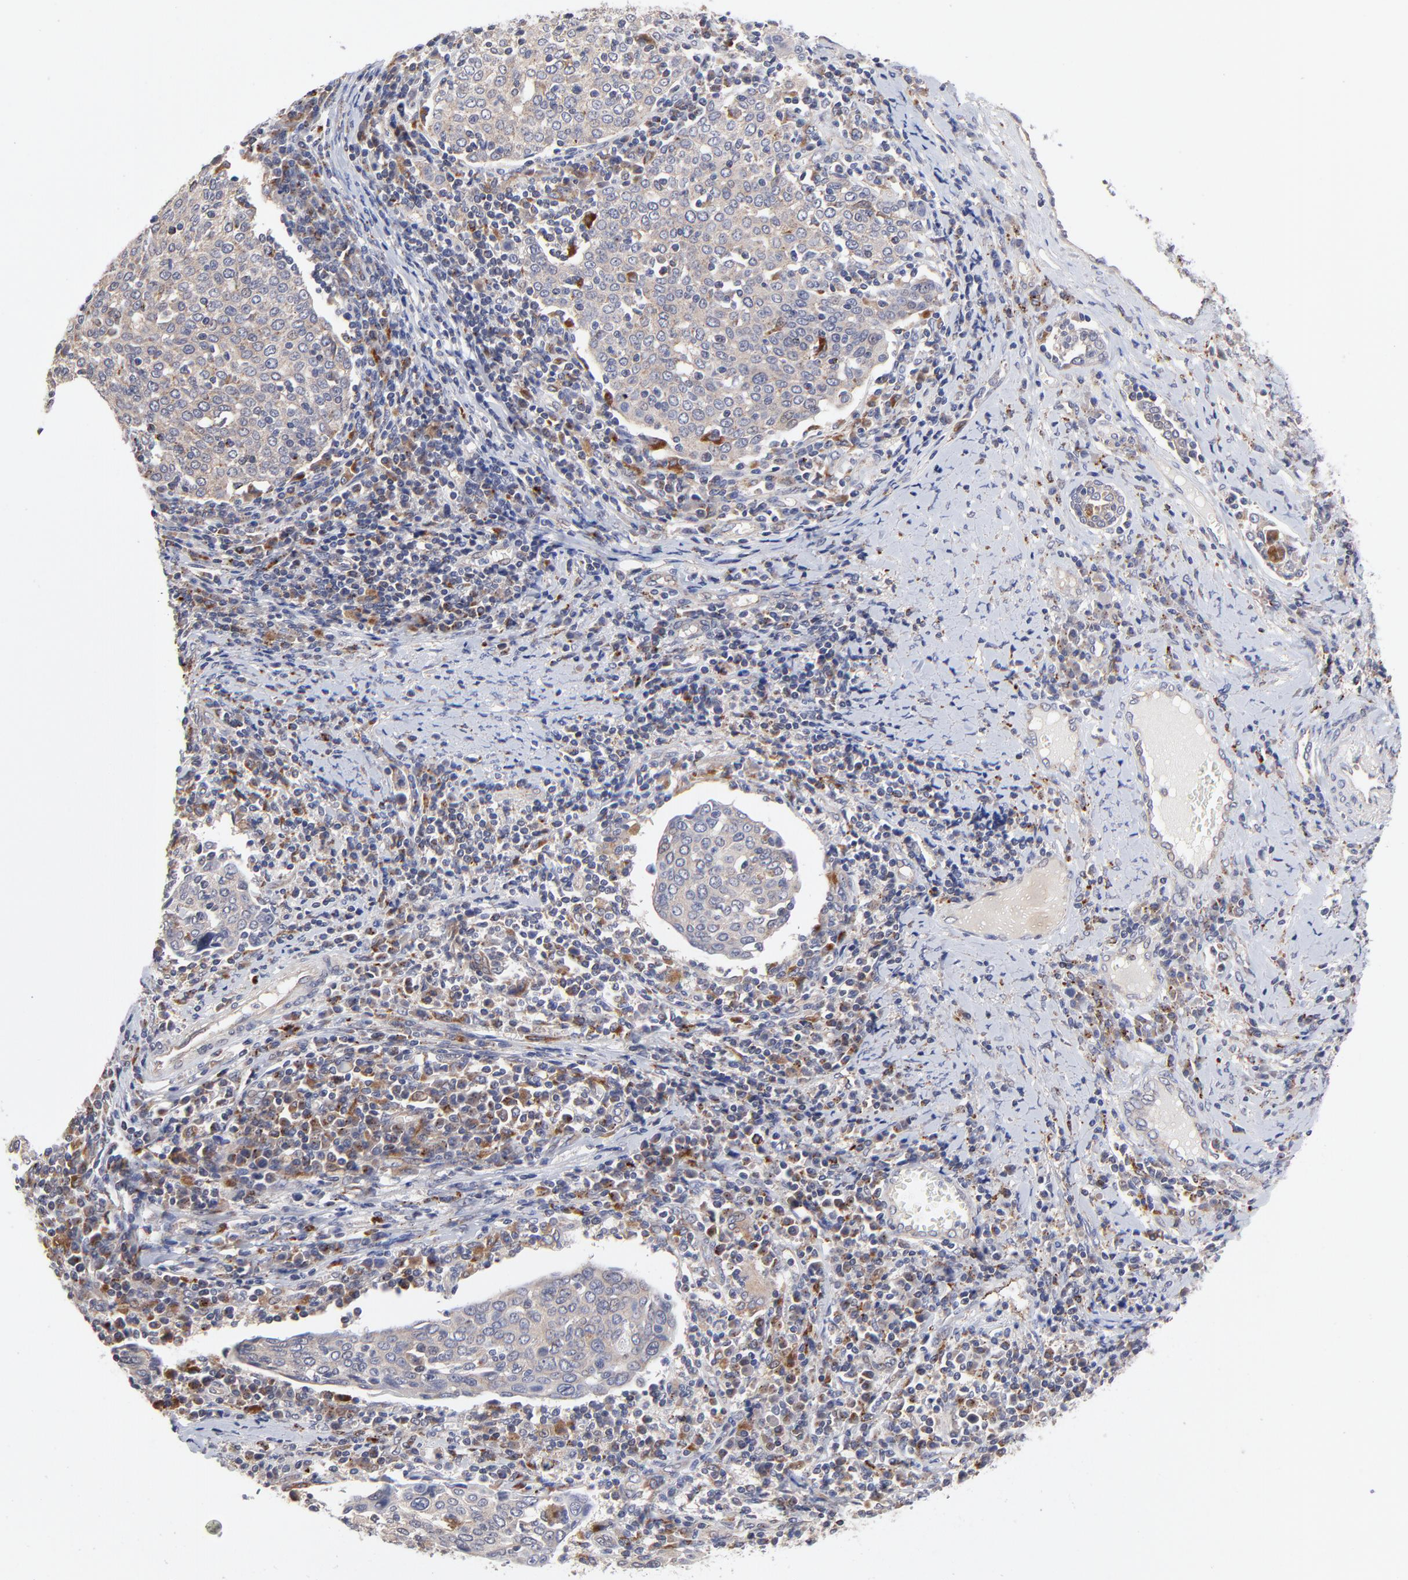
{"staining": {"intensity": "weak", "quantity": "<25%", "location": "cytoplasmic/membranous"}, "tissue": "cervical cancer", "cell_type": "Tumor cells", "image_type": "cancer", "snomed": [{"axis": "morphology", "description": "Squamous cell carcinoma, NOS"}, {"axis": "topography", "description": "Cervix"}], "caption": "IHC of cervical cancer (squamous cell carcinoma) reveals no positivity in tumor cells. Nuclei are stained in blue.", "gene": "PDE4B", "patient": {"sex": "female", "age": 40}}